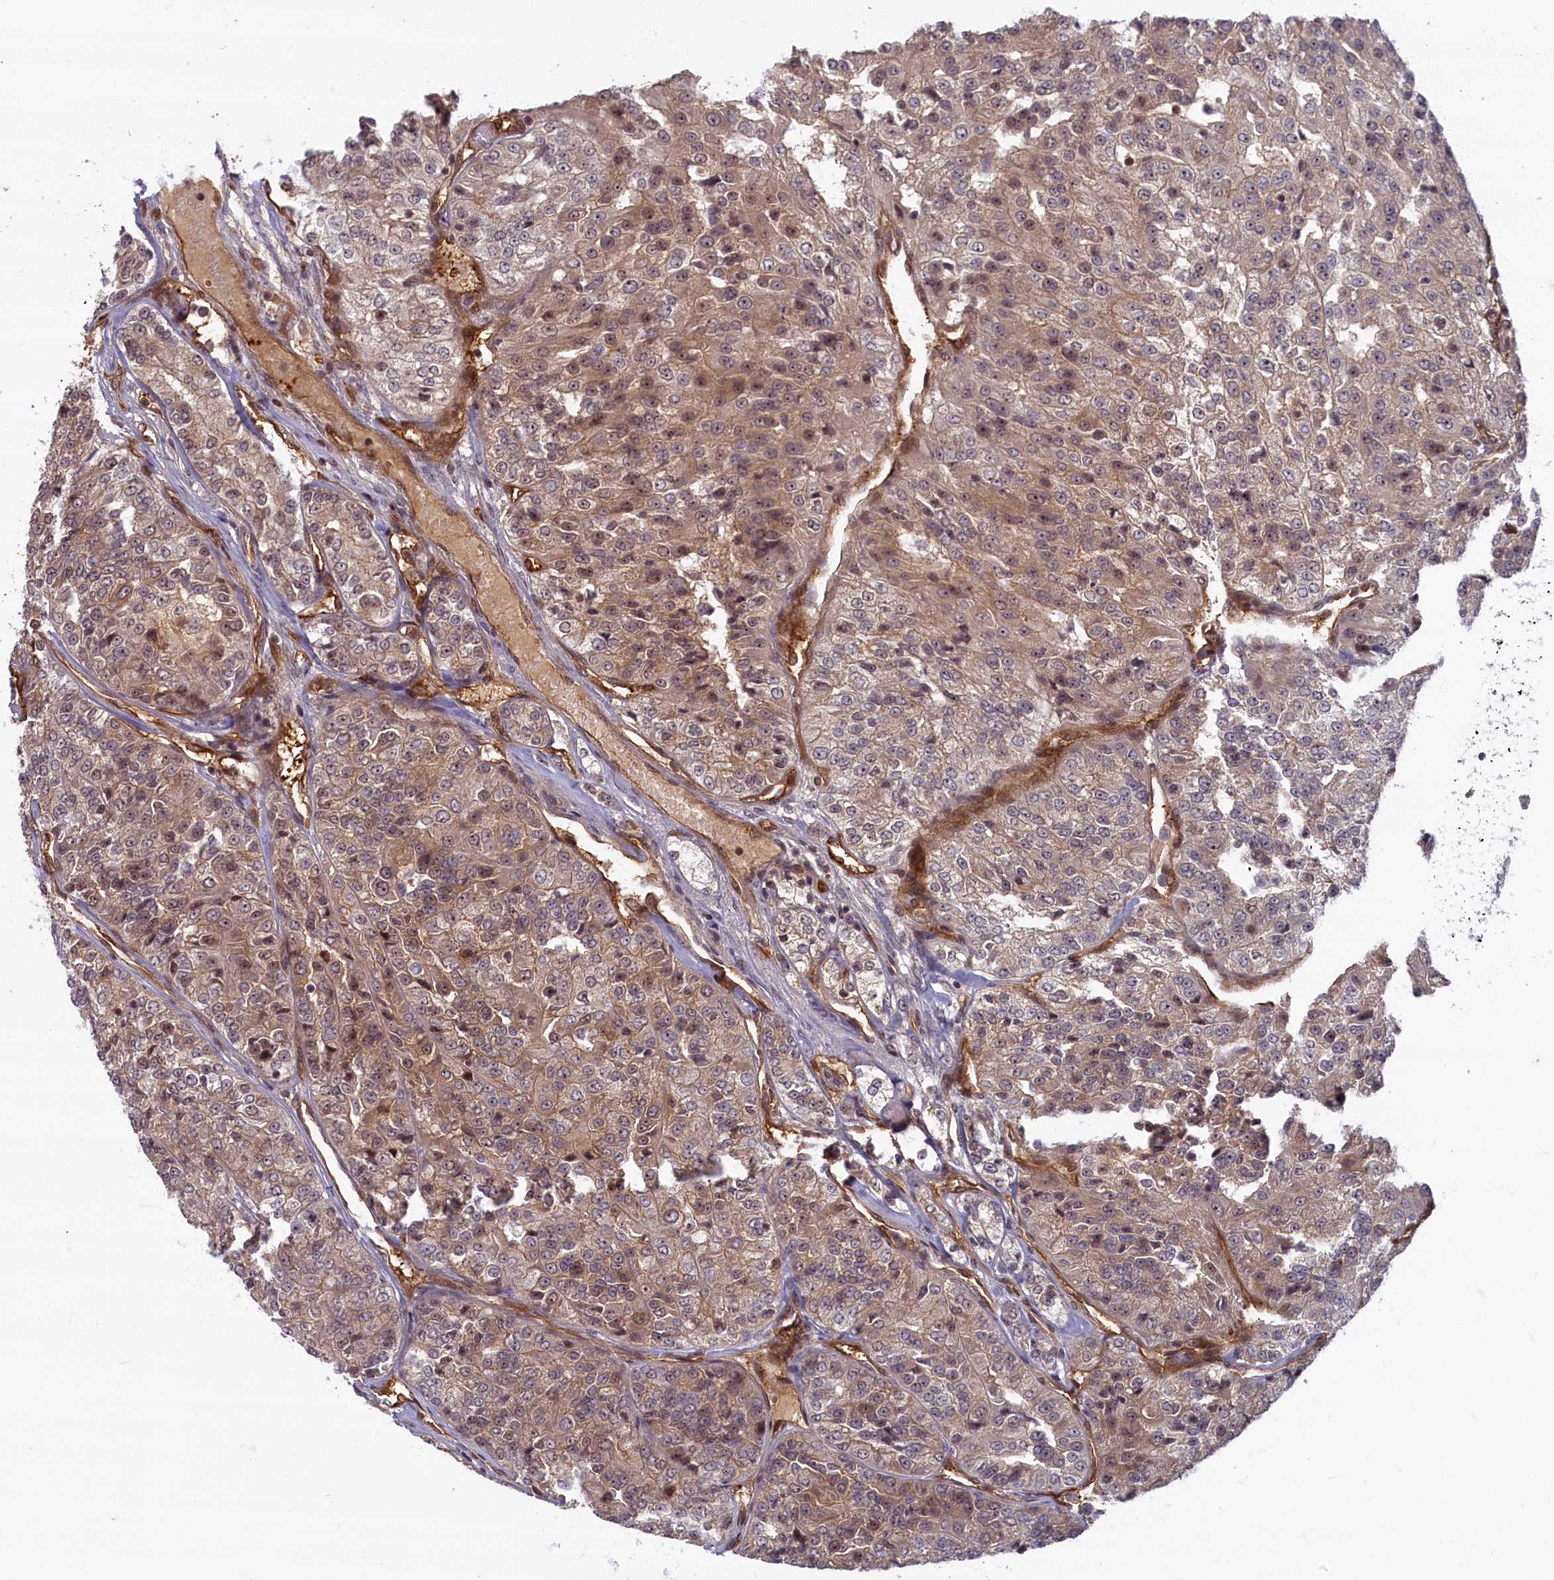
{"staining": {"intensity": "moderate", "quantity": "25%-75%", "location": "cytoplasmic/membranous"}, "tissue": "renal cancer", "cell_type": "Tumor cells", "image_type": "cancer", "snomed": [{"axis": "morphology", "description": "Adenocarcinoma, NOS"}, {"axis": "topography", "description": "Kidney"}], "caption": "Protein staining reveals moderate cytoplasmic/membranous positivity in about 25%-75% of tumor cells in adenocarcinoma (renal). (DAB IHC with brightfield microscopy, high magnification).", "gene": "SNRK", "patient": {"sex": "female", "age": 63}}